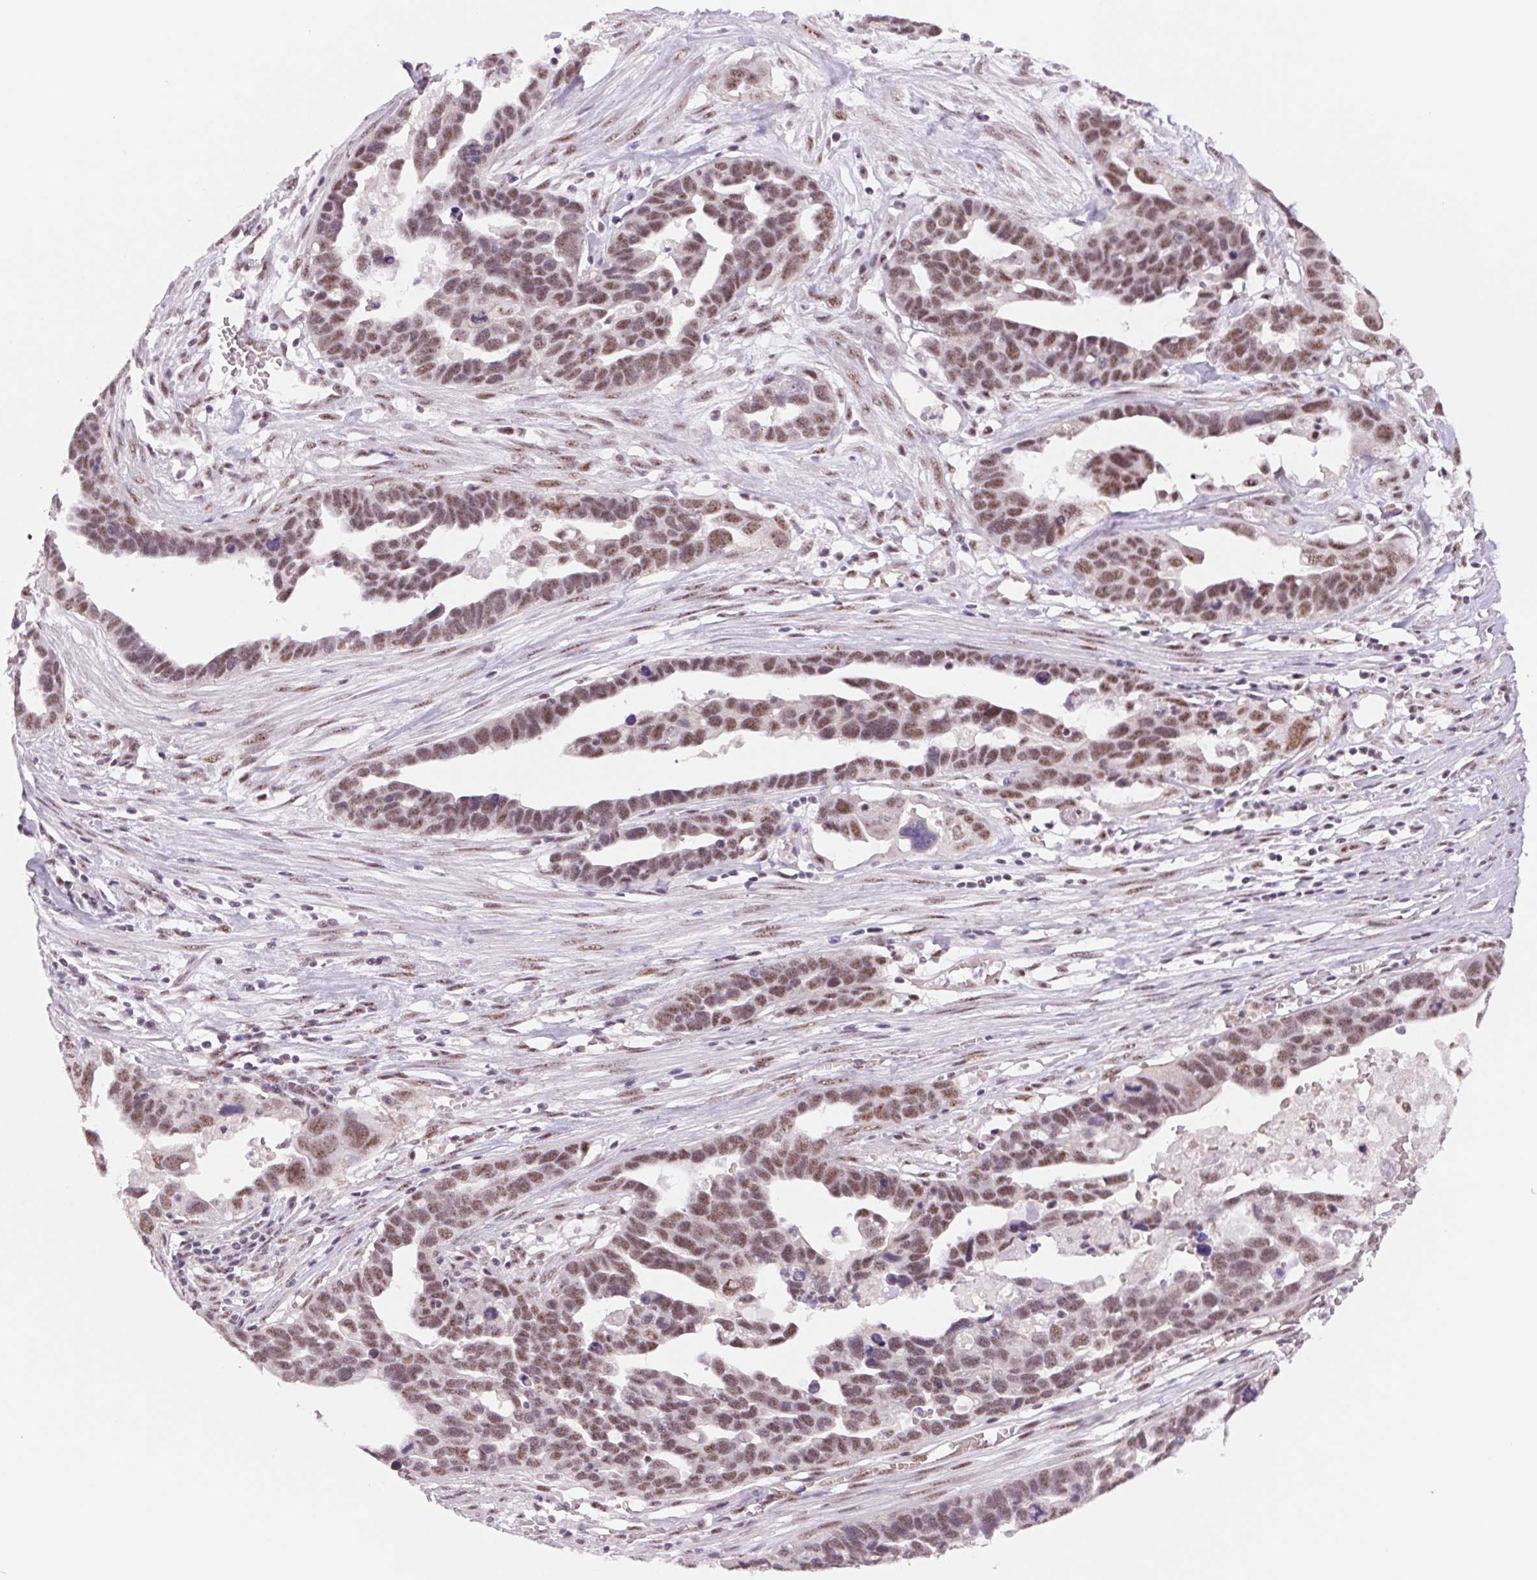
{"staining": {"intensity": "weak", "quantity": ">75%", "location": "nuclear"}, "tissue": "ovarian cancer", "cell_type": "Tumor cells", "image_type": "cancer", "snomed": [{"axis": "morphology", "description": "Cystadenocarcinoma, serous, NOS"}, {"axis": "topography", "description": "Ovary"}], "caption": "This image exhibits serous cystadenocarcinoma (ovarian) stained with immunohistochemistry (IHC) to label a protein in brown. The nuclear of tumor cells show weak positivity for the protein. Nuclei are counter-stained blue.", "gene": "ZC3H14", "patient": {"sex": "female", "age": 54}}